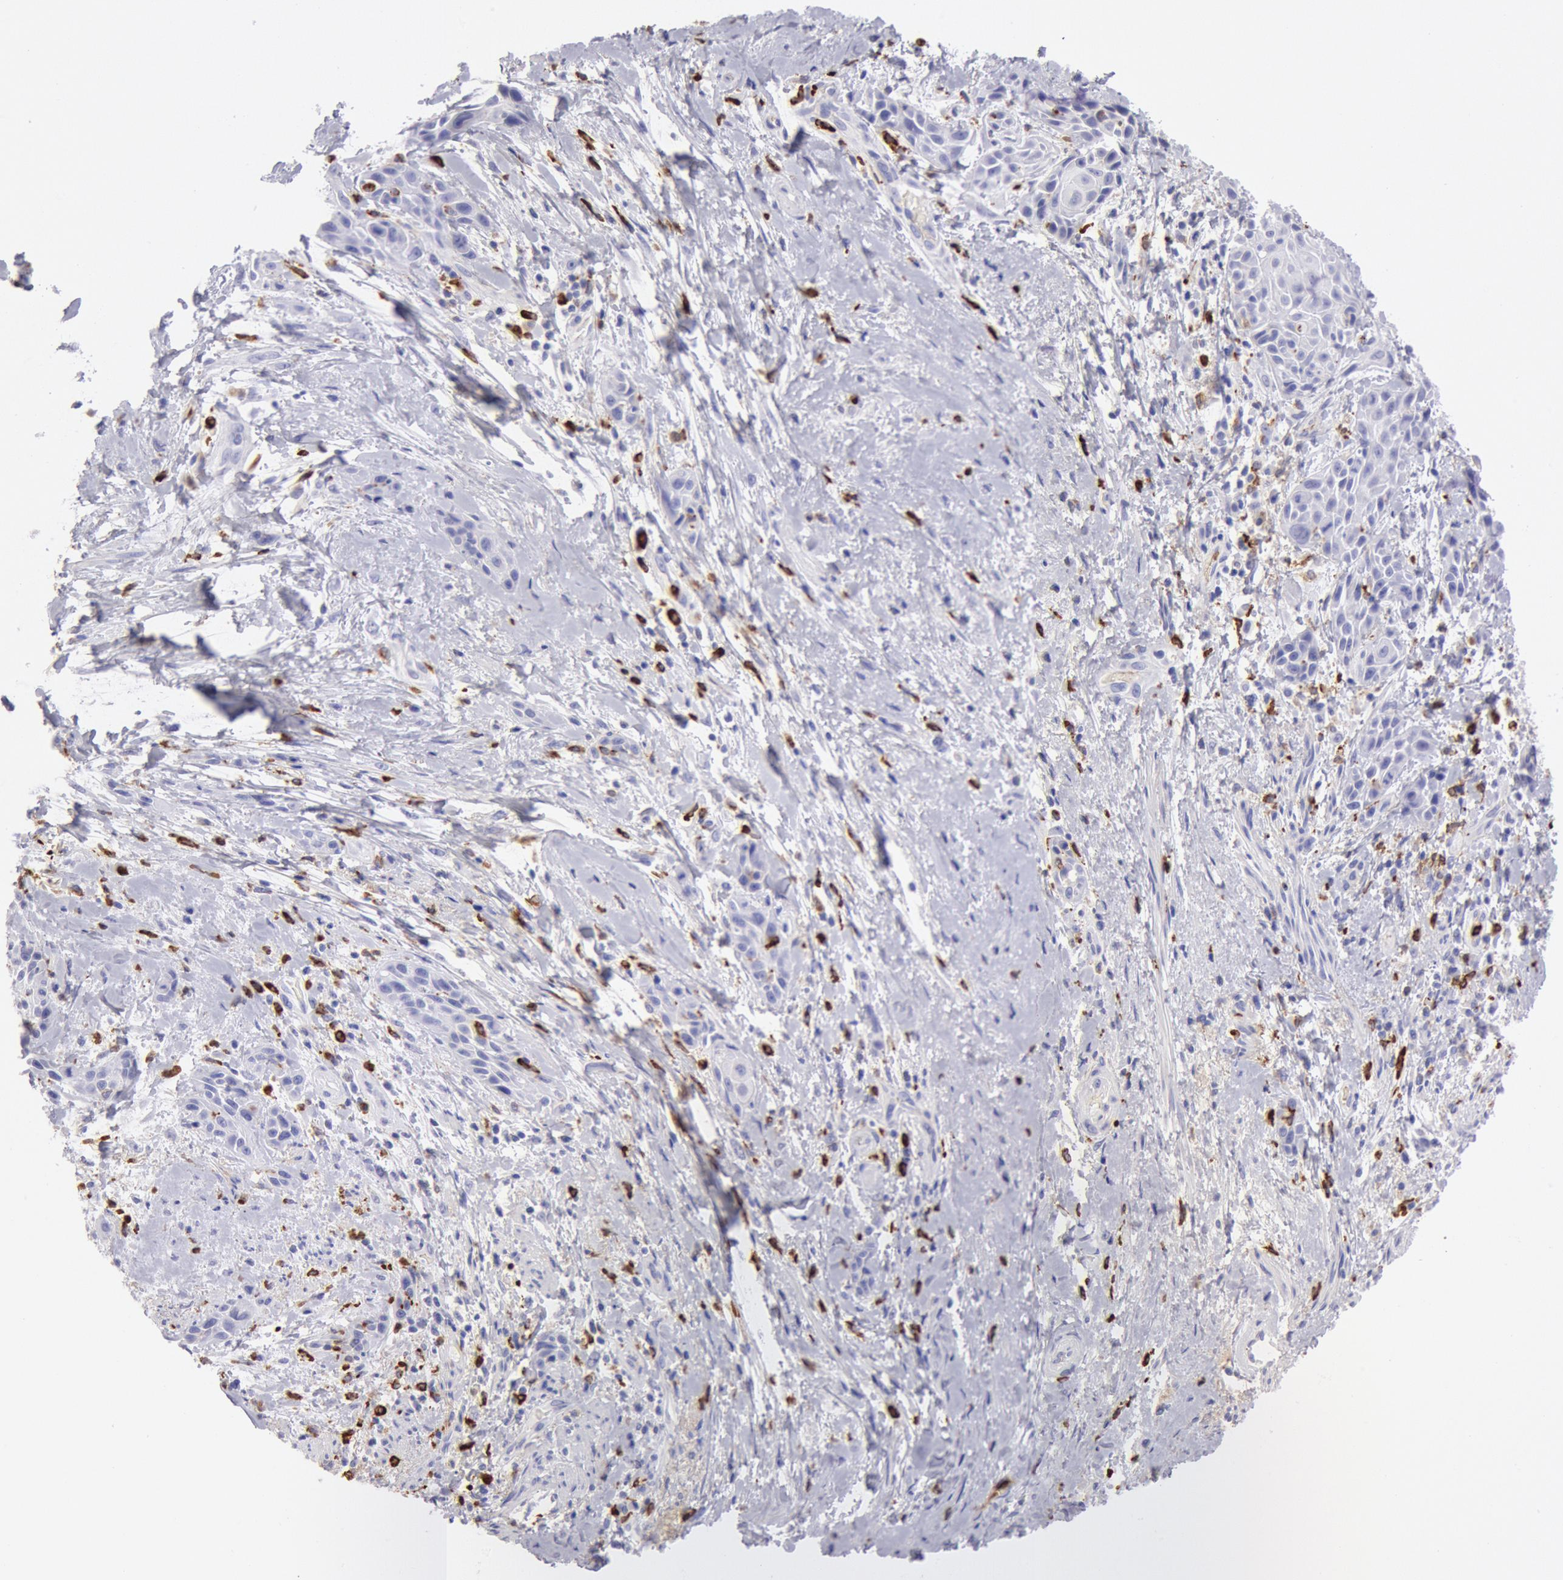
{"staining": {"intensity": "negative", "quantity": "none", "location": "none"}, "tissue": "skin cancer", "cell_type": "Tumor cells", "image_type": "cancer", "snomed": [{"axis": "morphology", "description": "Squamous cell carcinoma, NOS"}, {"axis": "topography", "description": "Skin"}, {"axis": "topography", "description": "Anal"}], "caption": "Human skin squamous cell carcinoma stained for a protein using immunohistochemistry displays no positivity in tumor cells.", "gene": "FCN1", "patient": {"sex": "male", "age": 64}}